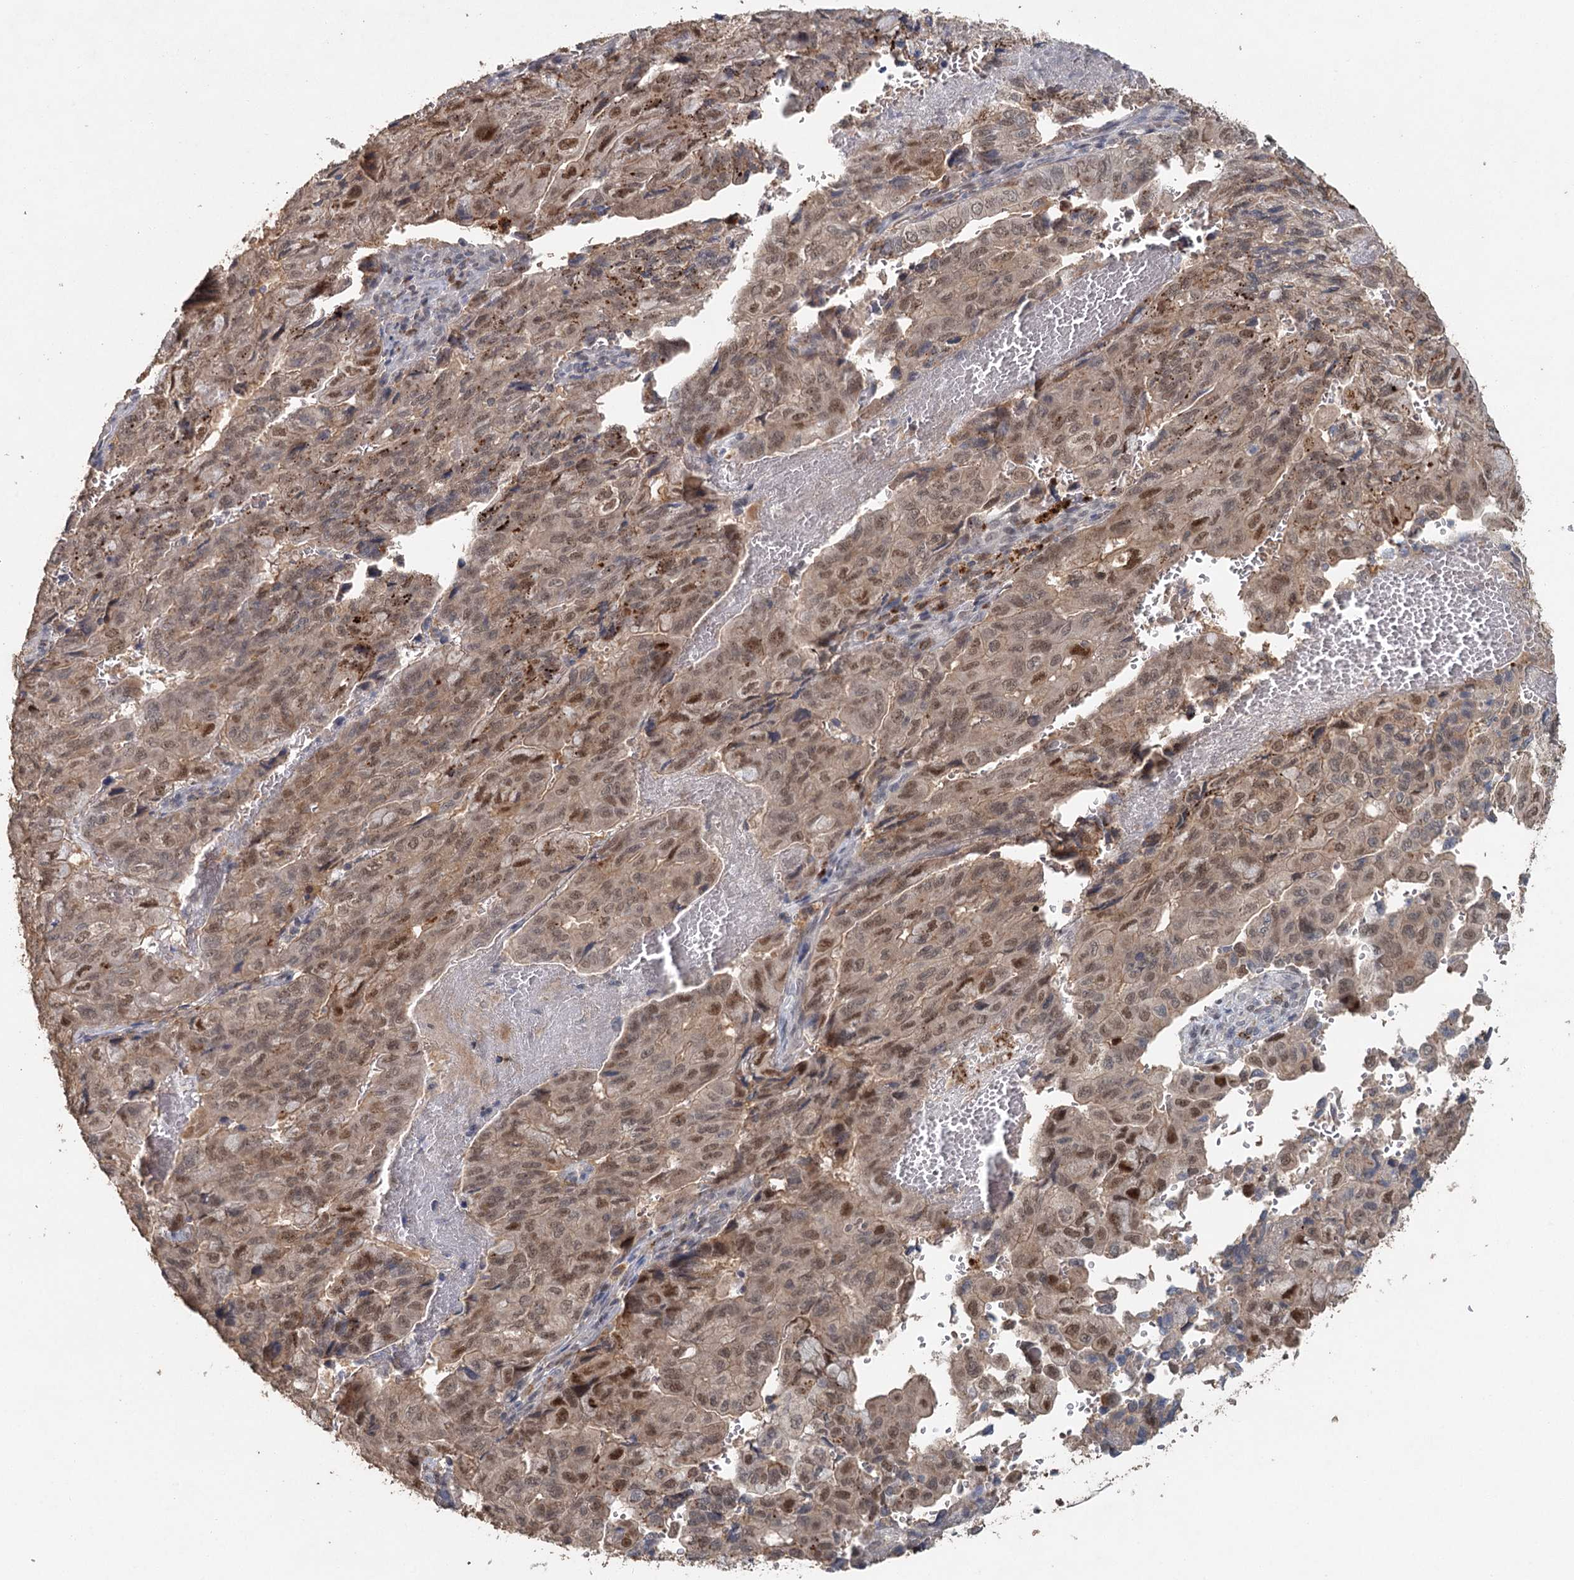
{"staining": {"intensity": "moderate", "quantity": ">75%", "location": "cytoplasmic/membranous,nuclear"}, "tissue": "pancreatic cancer", "cell_type": "Tumor cells", "image_type": "cancer", "snomed": [{"axis": "morphology", "description": "Adenocarcinoma, NOS"}, {"axis": "topography", "description": "Pancreas"}], "caption": "Approximately >75% of tumor cells in adenocarcinoma (pancreatic) show moderate cytoplasmic/membranous and nuclear protein staining as visualized by brown immunohistochemical staining.", "gene": "ADK", "patient": {"sex": "male", "age": 51}}